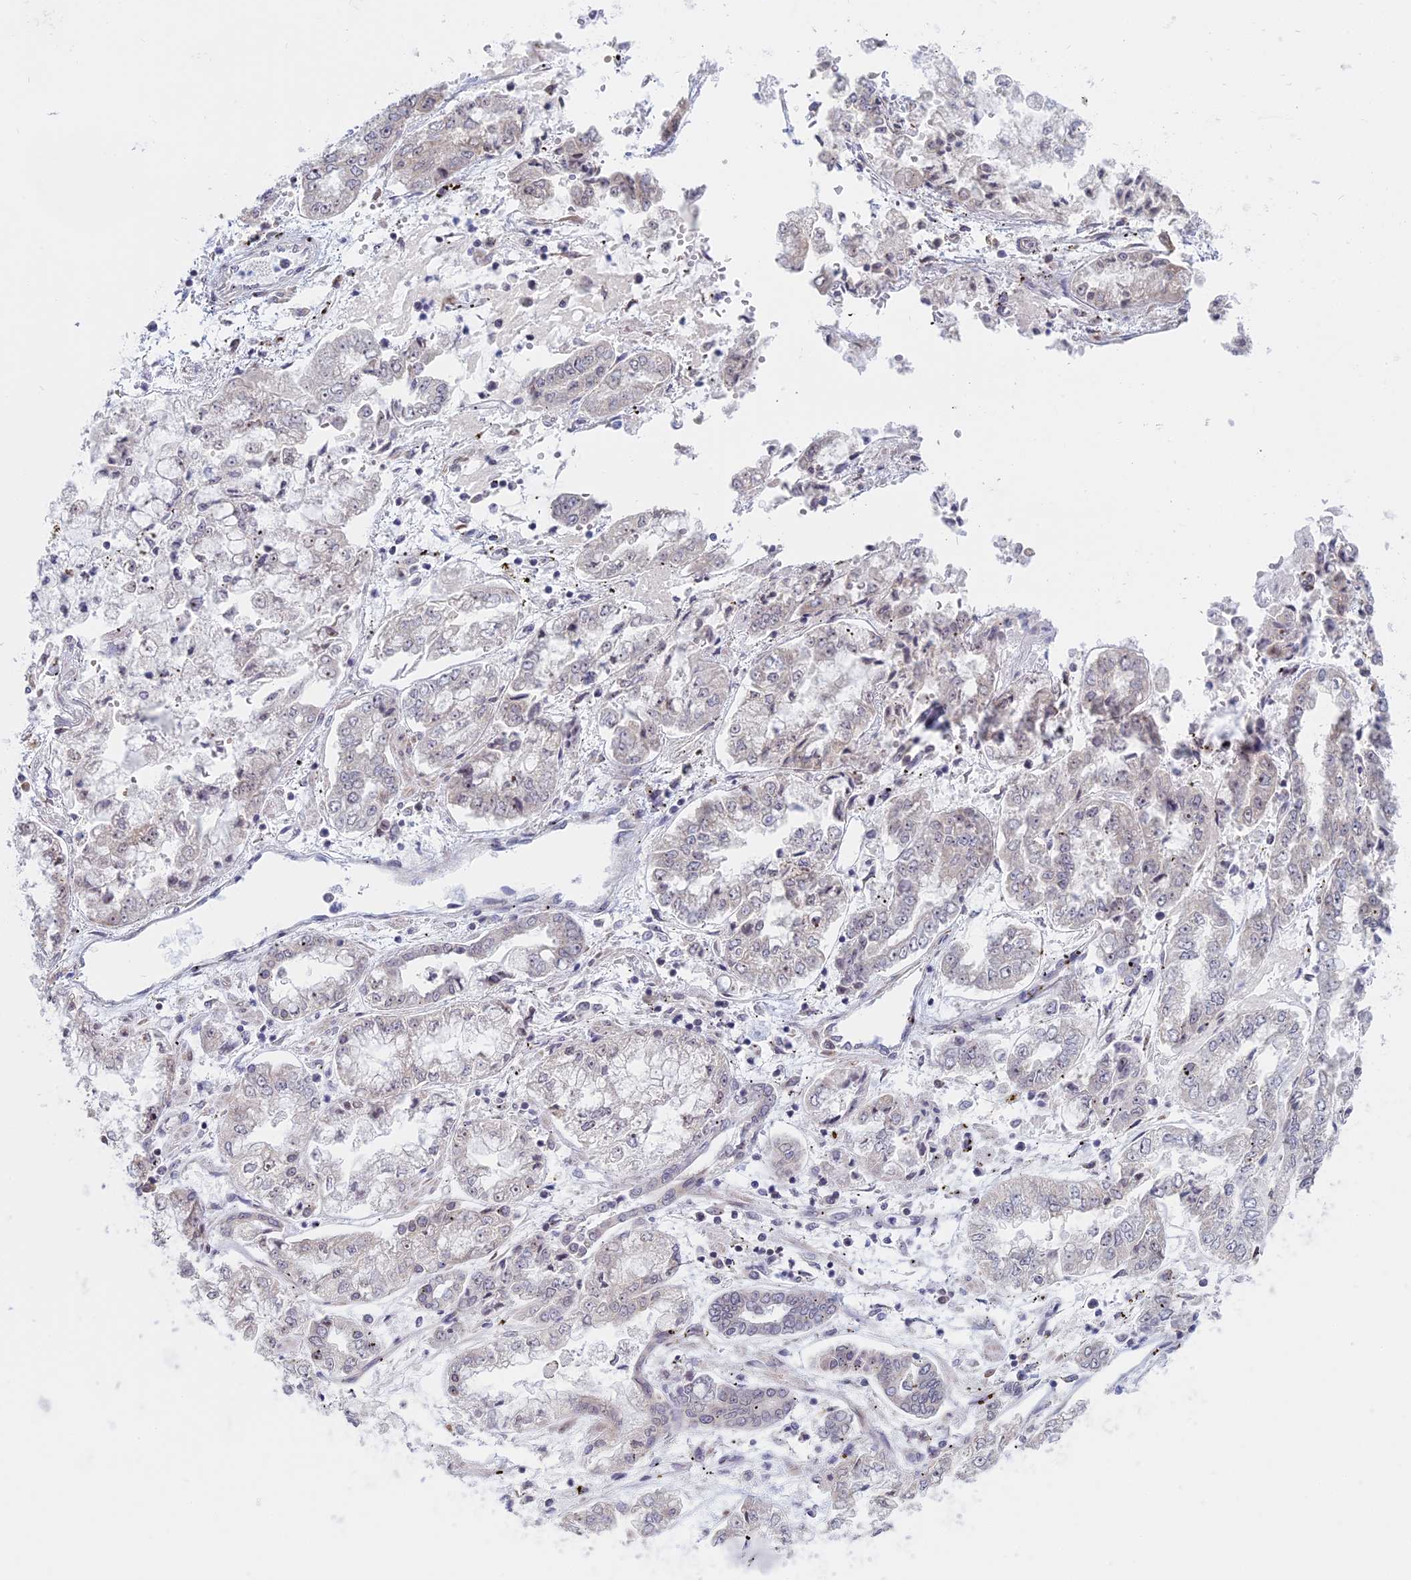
{"staining": {"intensity": "negative", "quantity": "none", "location": "none"}, "tissue": "stomach cancer", "cell_type": "Tumor cells", "image_type": "cancer", "snomed": [{"axis": "morphology", "description": "Adenocarcinoma, NOS"}, {"axis": "topography", "description": "Stomach"}], "caption": "Tumor cells are negative for protein expression in human stomach cancer. (DAB IHC visualized using brightfield microscopy, high magnification).", "gene": "RPS19BP1", "patient": {"sex": "male", "age": 76}}